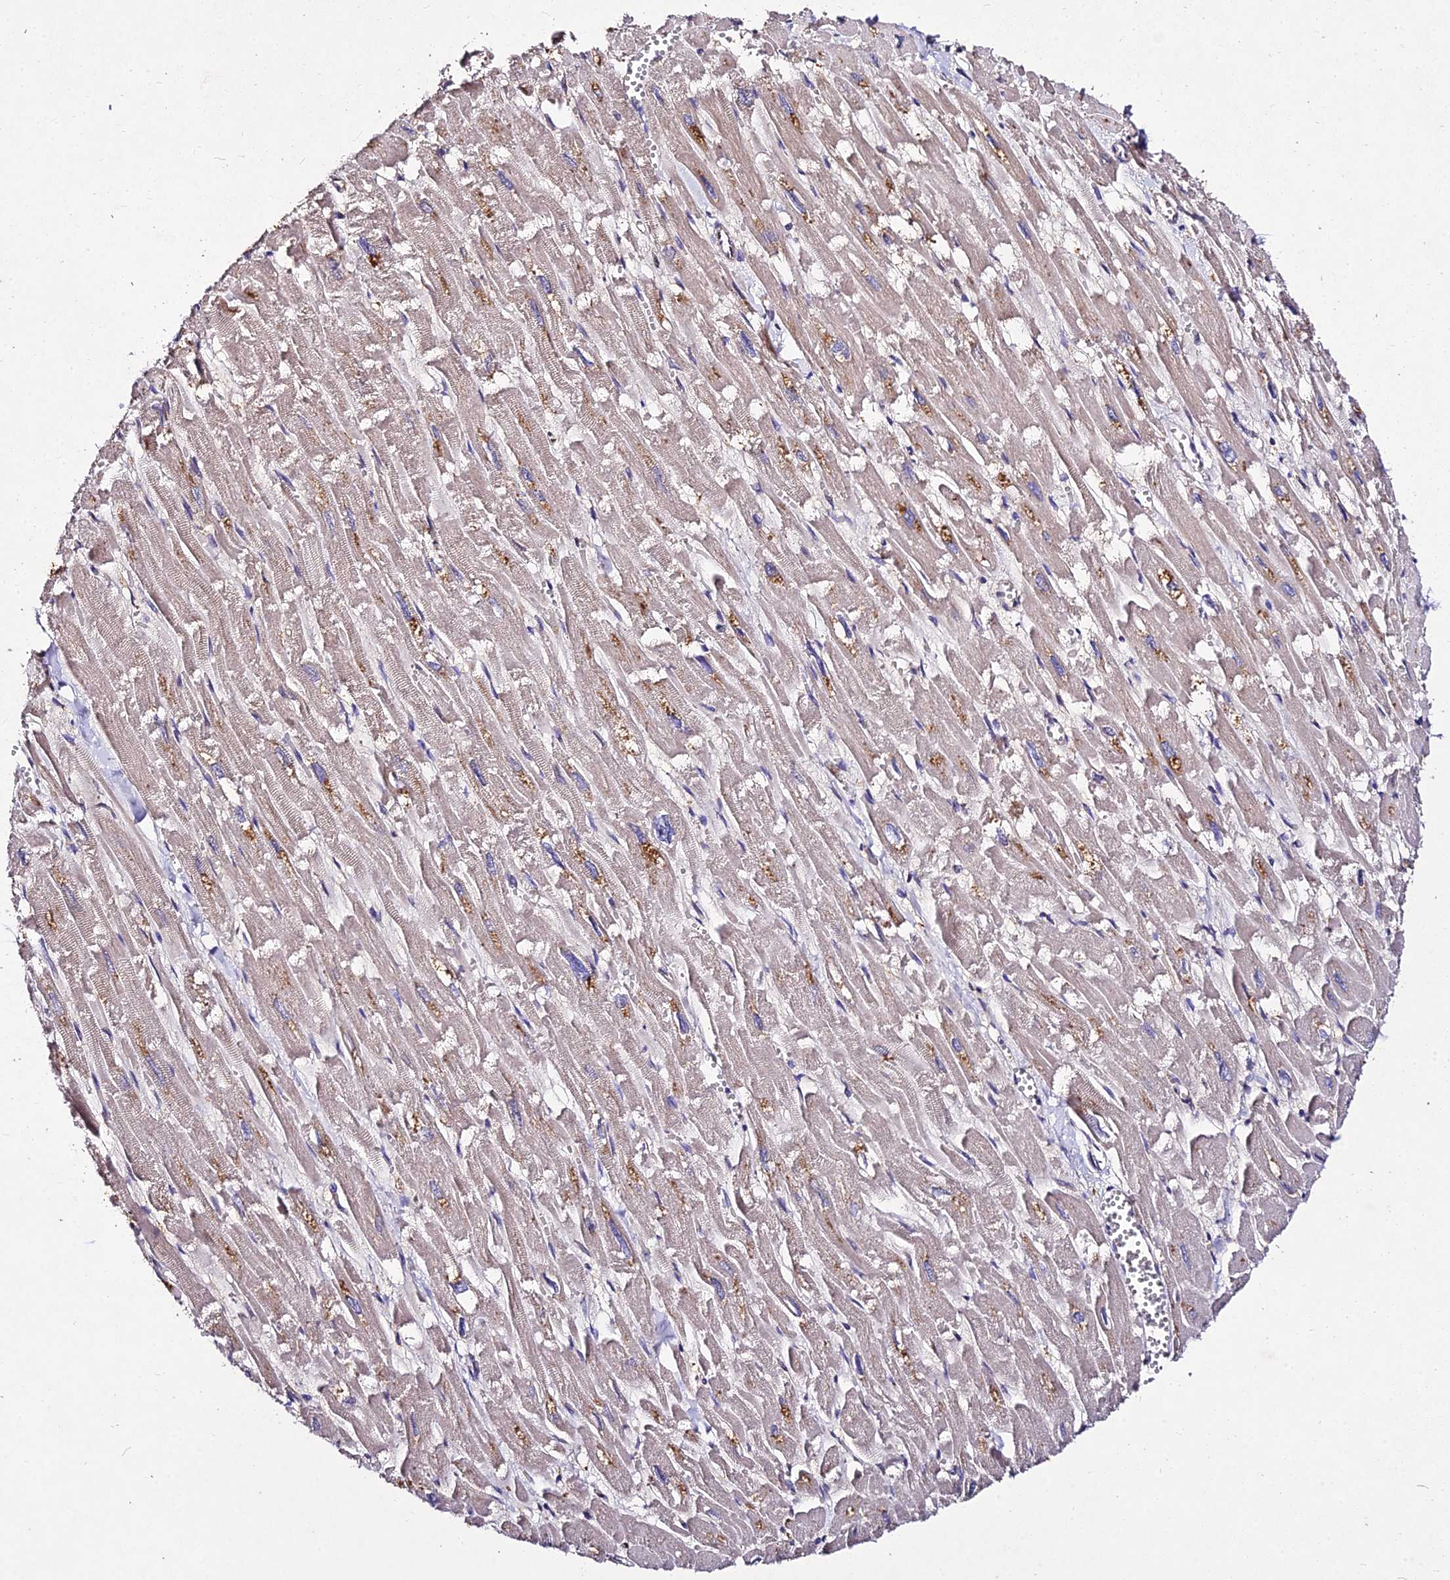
{"staining": {"intensity": "moderate", "quantity": "25%-75%", "location": "cytoplasmic/membranous"}, "tissue": "heart muscle", "cell_type": "Cardiomyocytes", "image_type": "normal", "snomed": [{"axis": "morphology", "description": "Normal tissue, NOS"}, {"axis": "topography", "description": "Heart"}], "caption": "Immunohistochemistry micrograph of benign heart muscle stained for a protein (brown), which shows medium levels of moderate cytoplasmic/membranous staining in about 25%-75% of cardiomyocytes.", "gene": "AP3M1", "patient": {"sex": "male", "age": 54}}